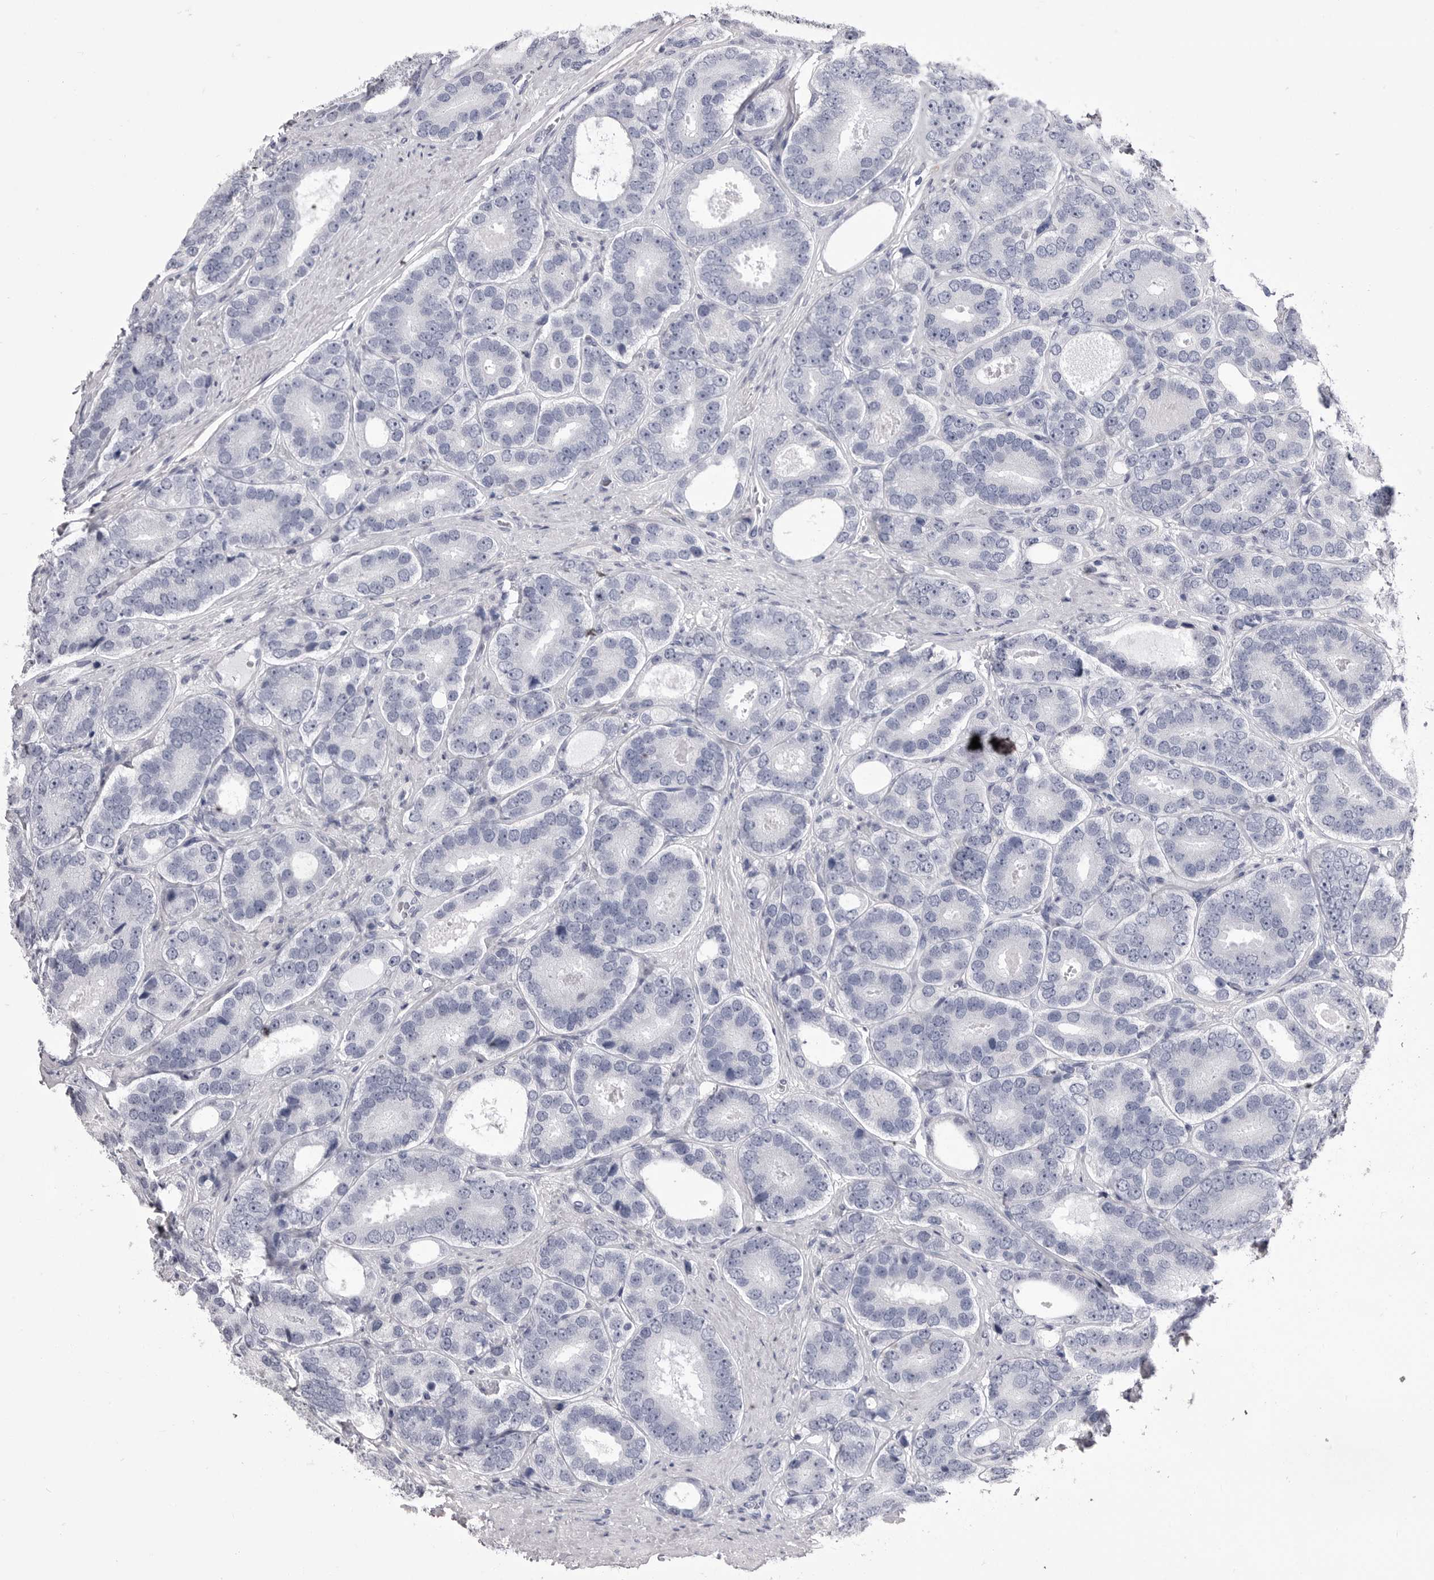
{"staining": {"intensity": "negative", "quantity": "none", "location": "none"}, "tissue": "prostate cancer", "cell_type": "Tumor cells", "image_type": "cancer", "snomed": [{"axis": "morphology", "description": "Adenocarcinoma, High grade"}, {"axis": "topography", "description": "Prostate"}], "caption": "Image shows no protein expression in tumor cells of prostate cancer (high-grade adenocarcinoma) tissue.", "gene": "ANK2", "patient": {"sex": "male", "age": 56}}